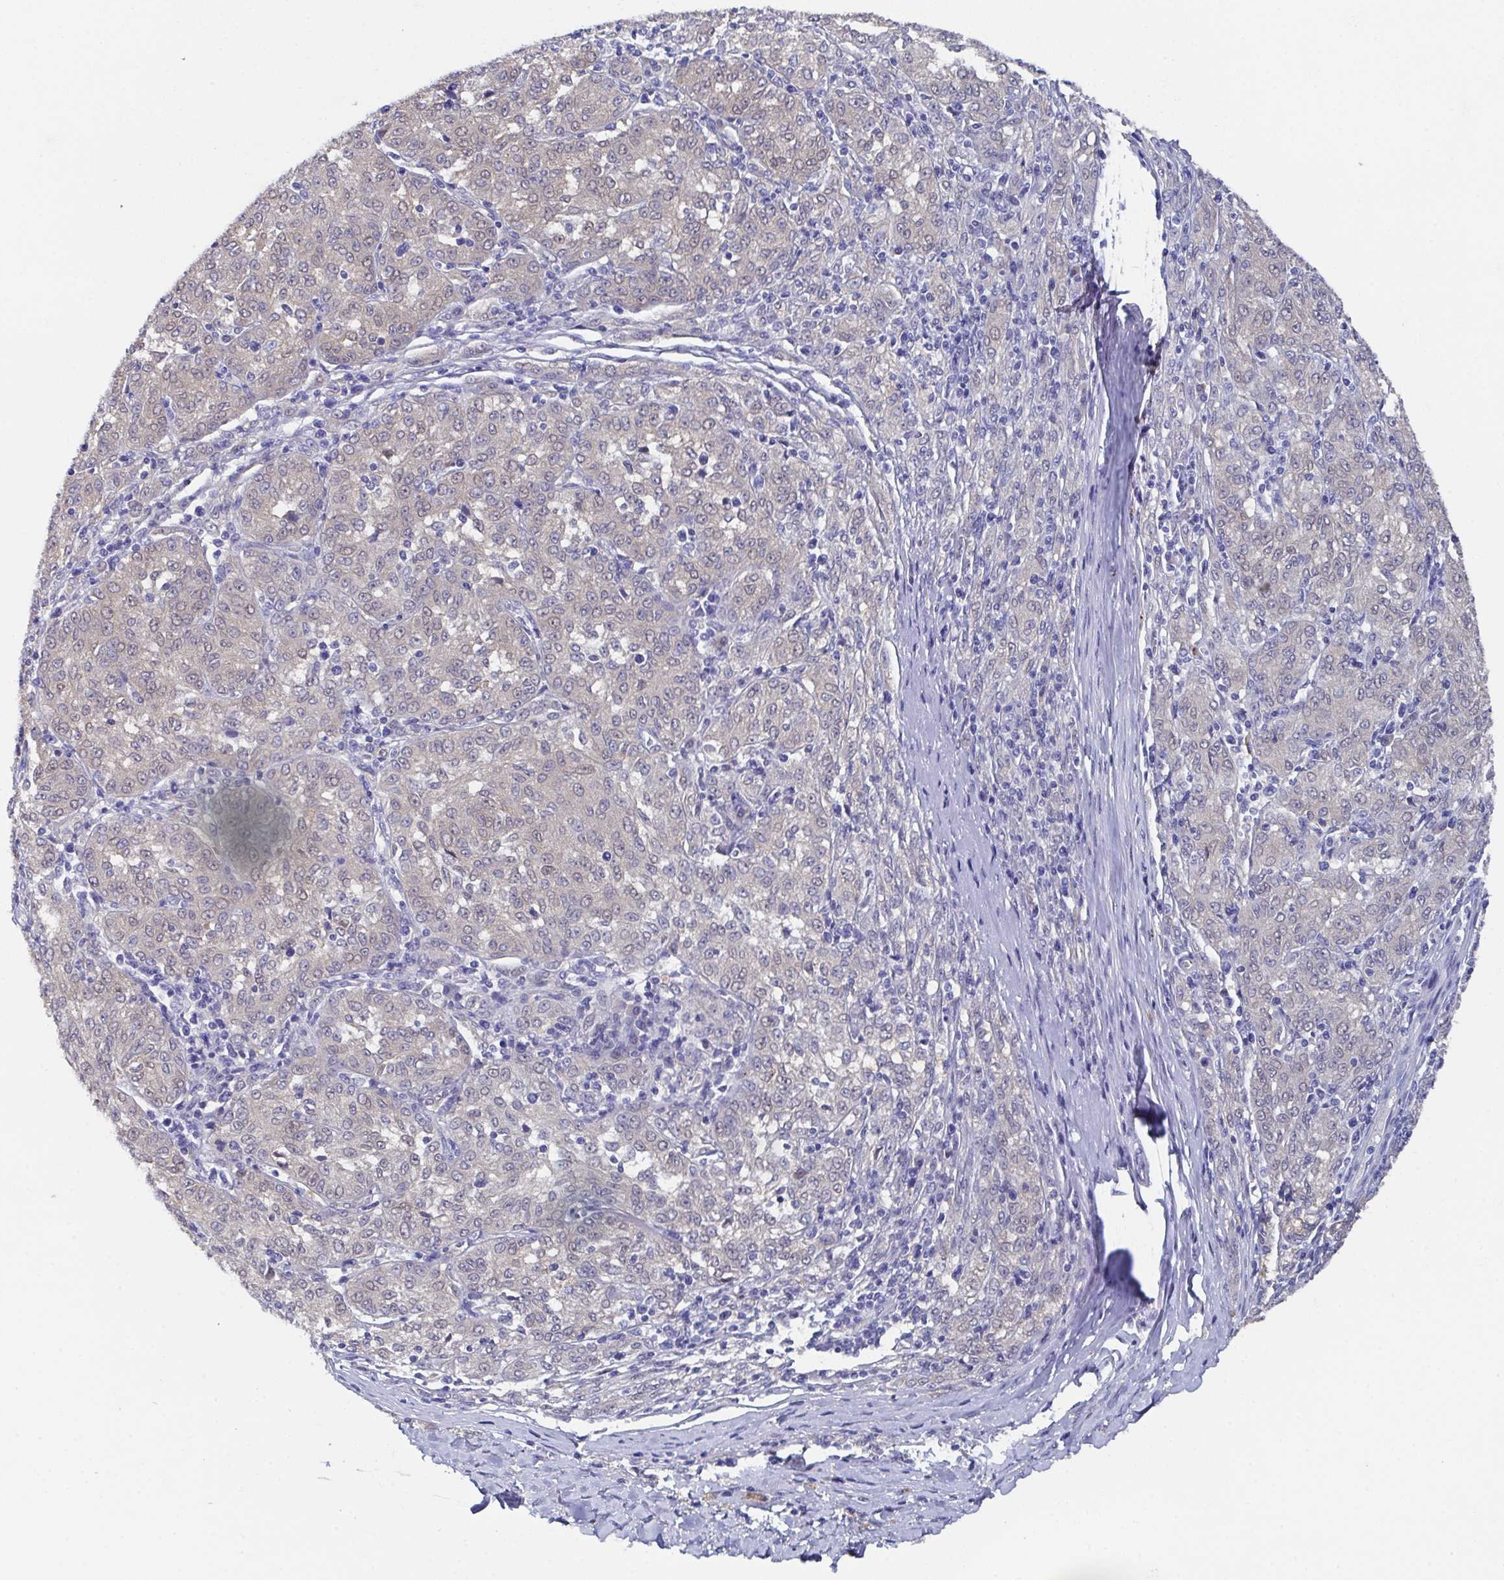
{"staining": {"intensity": "weak", "quantity": "<25%", "location": "cytoplasmic/membranous"}, "tissue": "melanoma", "cell_type": "Tumor cells", "image_type": "cancer", "snomed": [{"axis": "morphology", "description": "Malignant melanoma, NOS"}, {"axis": "topography", "description": "Skin"}], "caption": "Immunohistochemistry (IHC) micrograph of neoplastic tissue: human malignant melanoma stained with DAB displays no significant protein expression in tumor cells. The staining was performed using DAB to visualize the protein expression in brown, while the nuclei were stained in blue with hematoxylin (Magnification: 20x).", "gene": "SSC4D", "patient": {"sex": "female", "age": 72}}